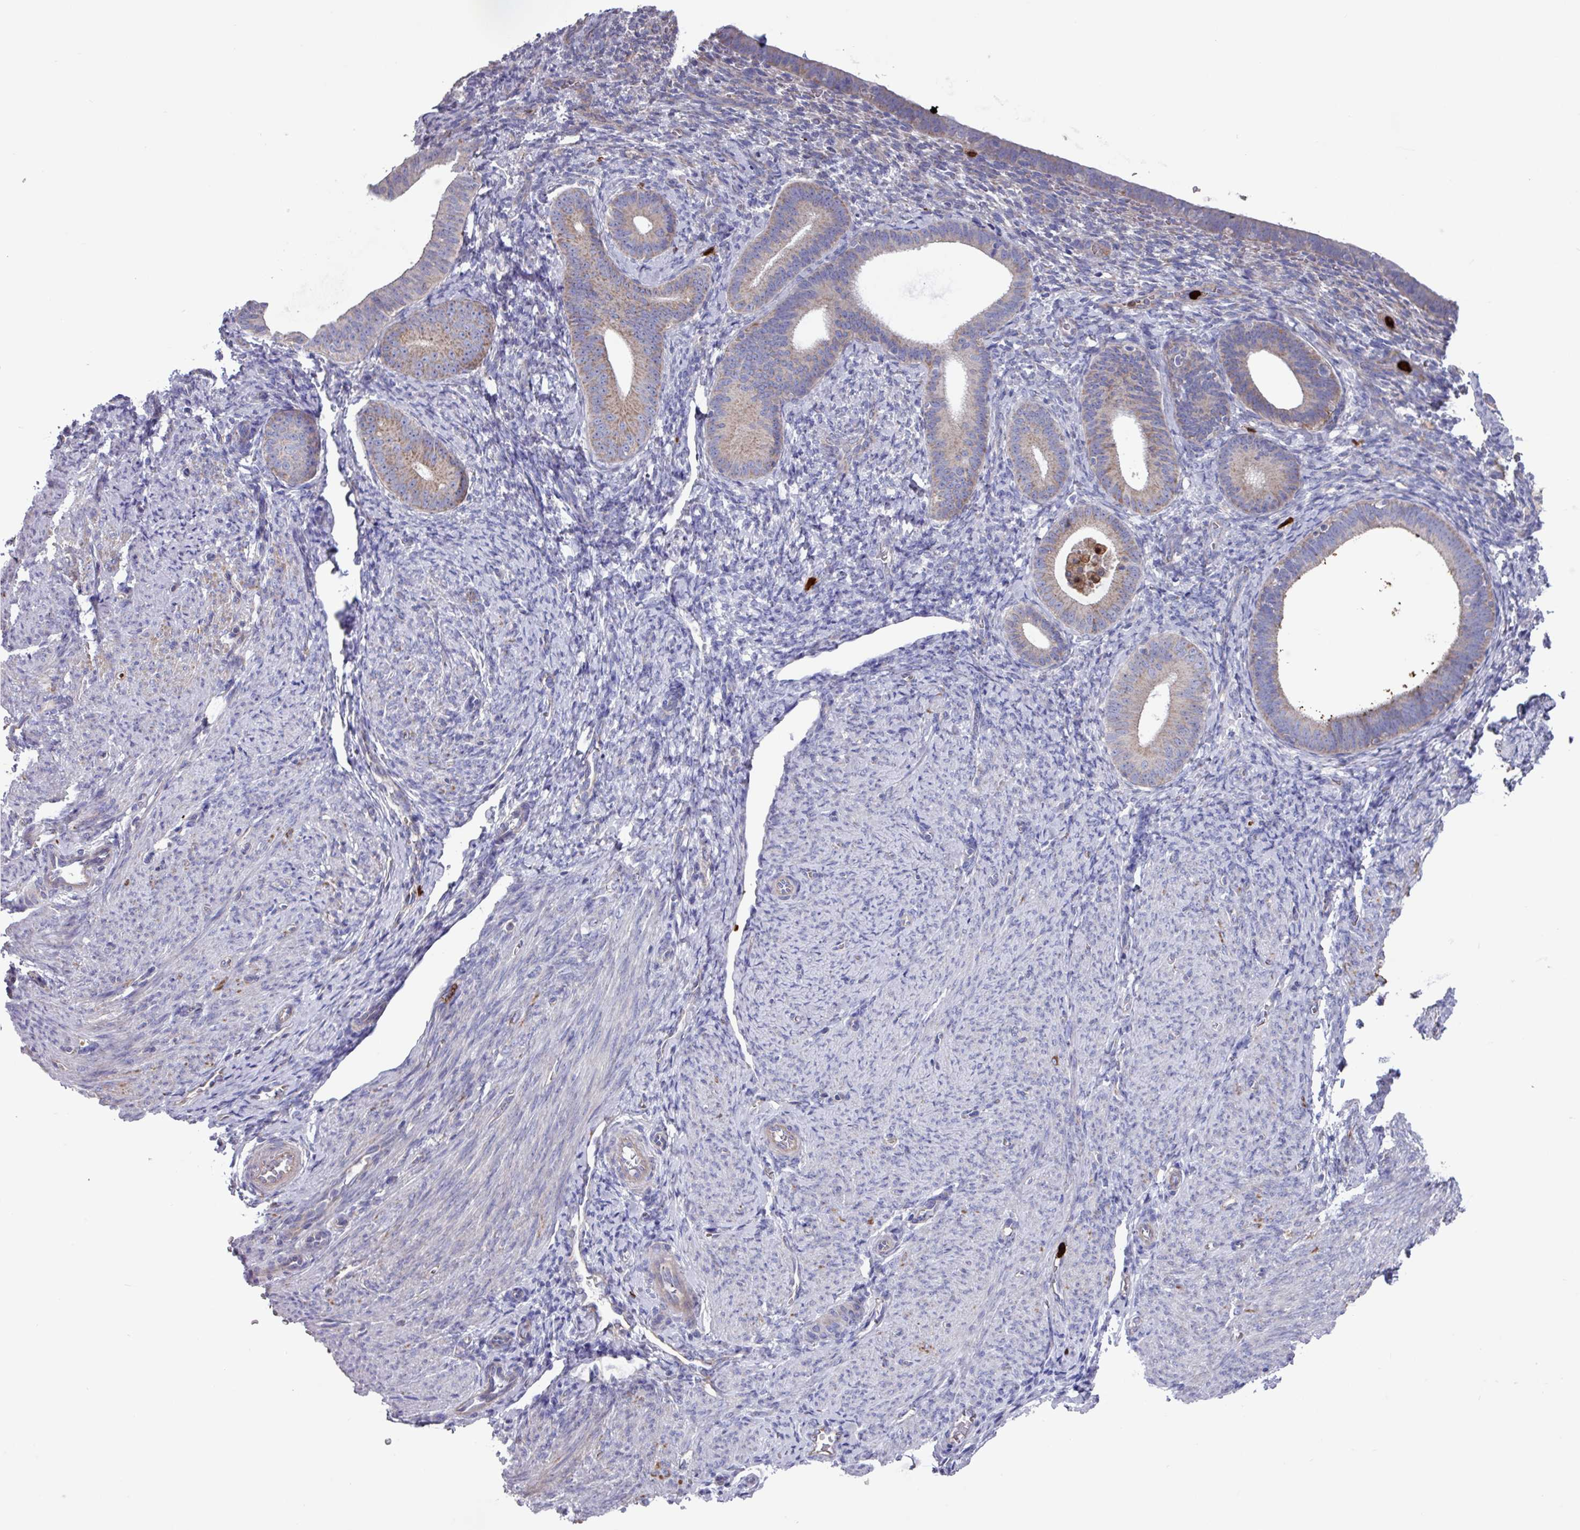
{"staining": {"intensity": "negative", "quantity": "none", "location": "none"}, "tissue": "endometrium", "cell_type": "Cells in endometrial stroma", "image_type": "normal", "snomed": [{"axis": "morphology", "description": "Normal tissue, NOS"}, {"axis": "topography", "description": "Endometrium"}], "caption": "A high-resolution micrograph shows IHC staining of unremarkable endometrium, which reveals no significant expression in cells in endometrial stroma.", "gene": "UQCC2", "patient": {"sex": "female", "age": 65}}